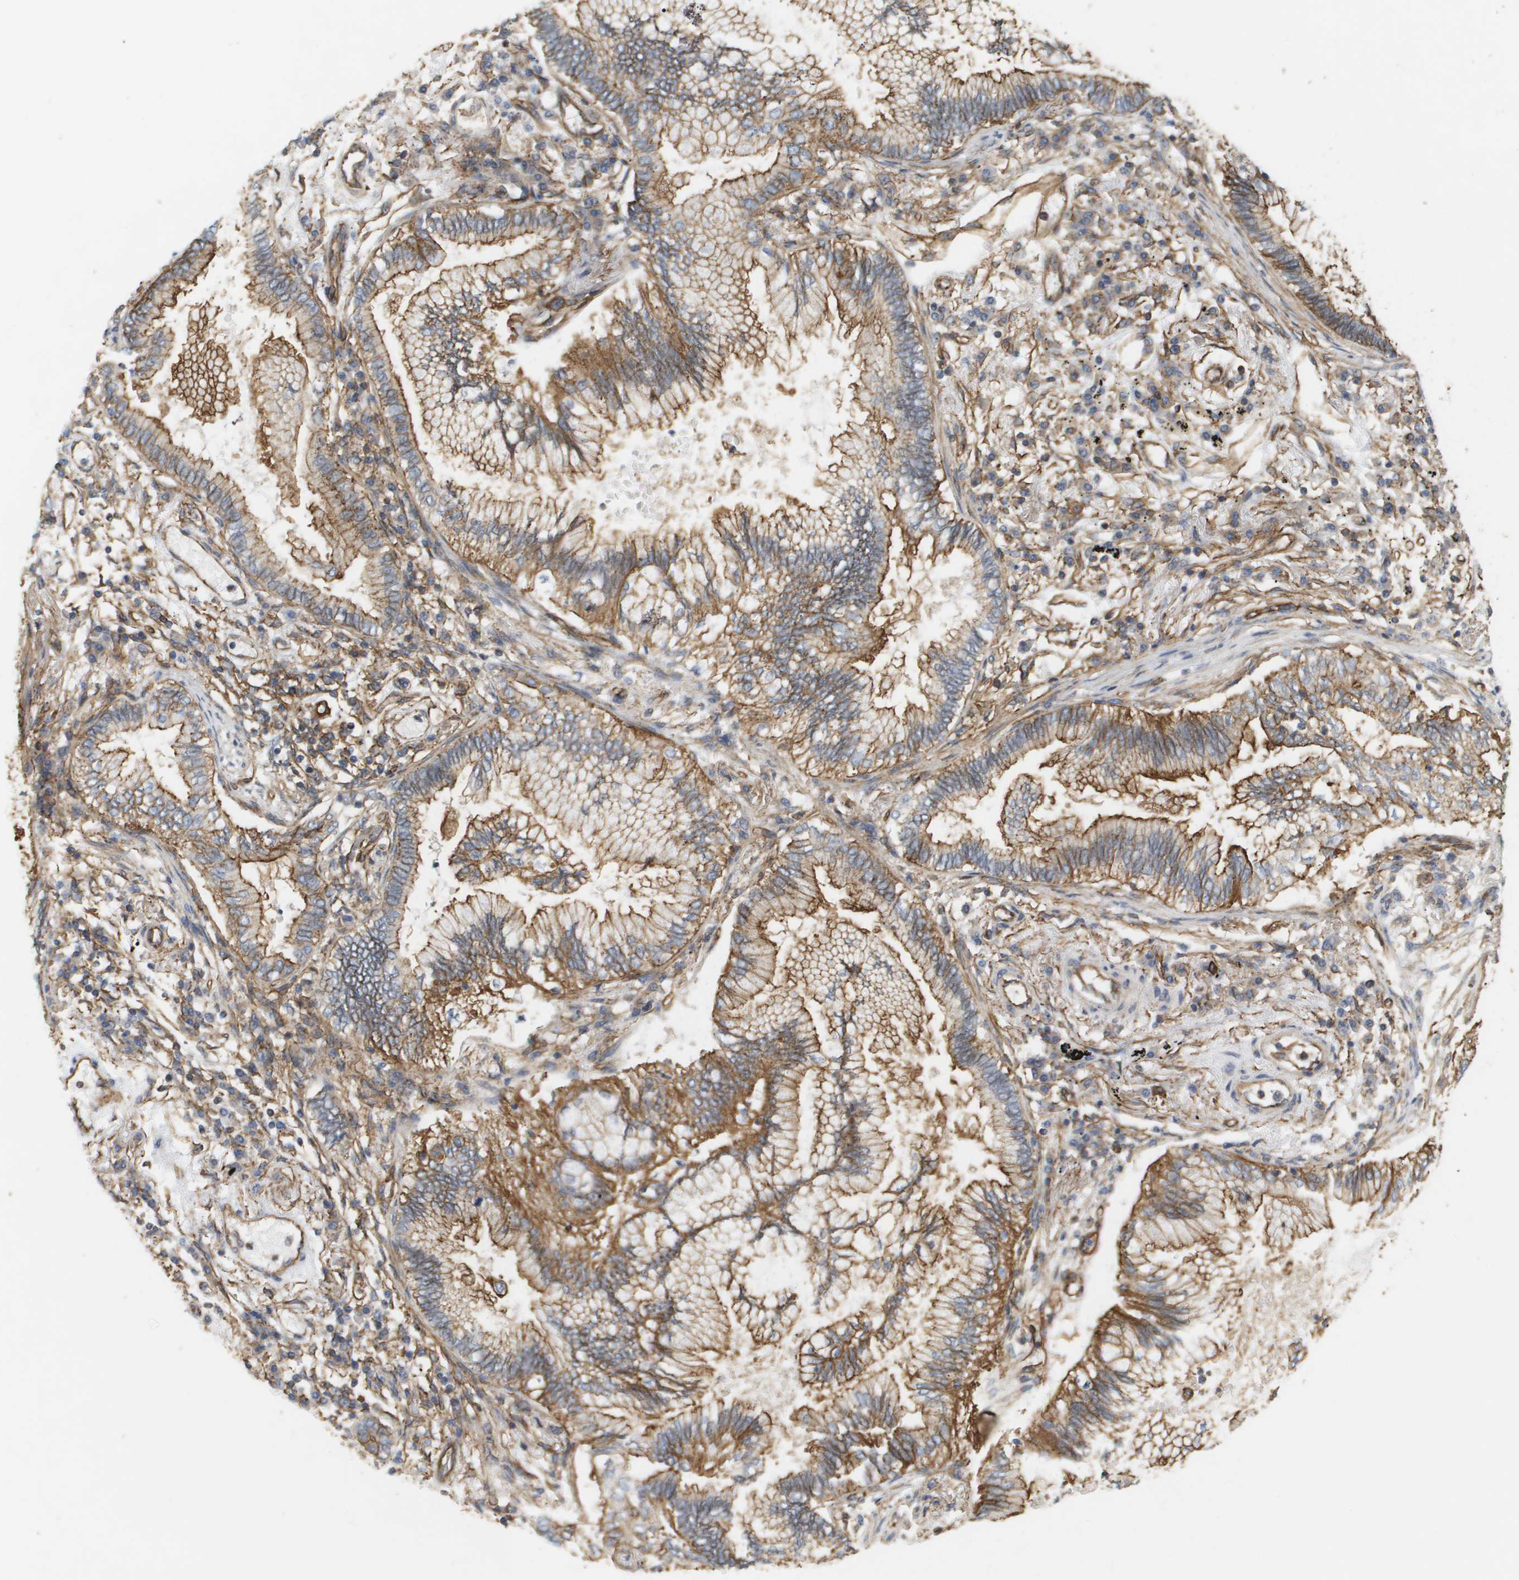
{"staining": {"intensity": "moderate", "quantity": ">75%", "location": "cytoplasmic/membranous"}, "tissue": "lung cancer", "cell_type": "Tumor cells", "image_type": "cancer", "snomed": [{"axis": "morphology", "description": "Normal tissue, NOS"}, {"axis": "morphology", "description": "Adenocarcinoma, NOS"}, {"axis": "topography", "description": "Bronchus"}, {"axis": "topography", "description": "Lung"}], "caption": "Lung cancer (adenocarcinoma) stained for a protein (brown) displays moderate cytoplasmic/membranous positive positivity in approximately >75% of tumor cells.", "gene": "SGMS2", "patient": {"sex": "female", "age": 70}}